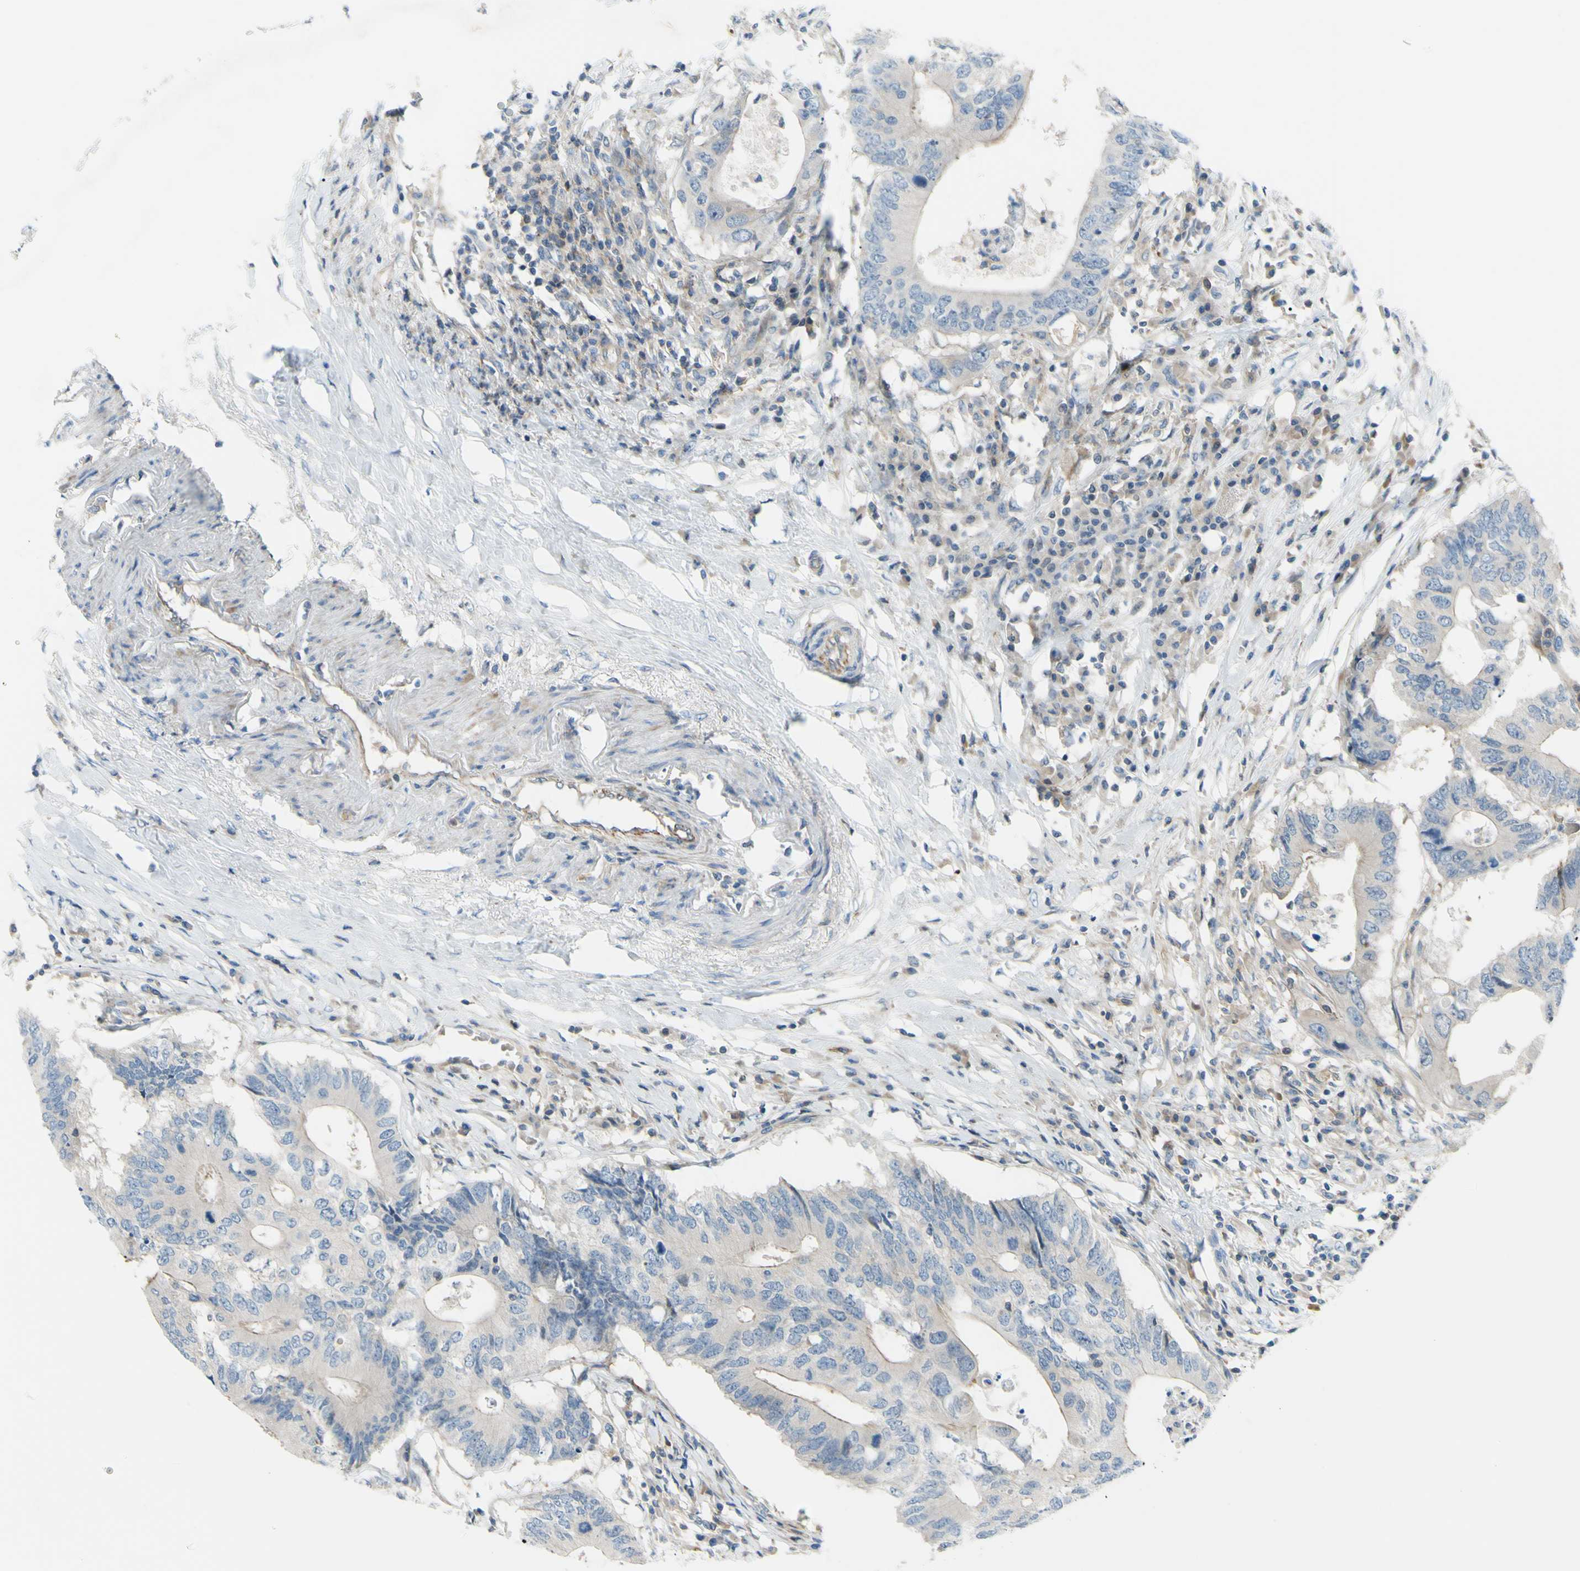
{"staining": {"intensity": "moderate", "quantity": "<25%", "location": "cytoplasmic/membranous"}, "tissue": "colorectal cancer", "cell_type": "Tumor cells", "image_type": "cancer", "snomed": [{"axis": "morphology", "description": "Adenocarcinoma, NOS"}, {"axis": "topography", "description": "Colon"}], "caption": "Protein expression analysis of human colorectal cancer (adenocarcinoma) reveals moderate cytoplasmic/membranous expression in approximately <25% of tumor cells. (Brightfield microscopy of DAB IHC at high magnification).", "gene": "PAK2", "patient": {"sex": "male", "age": 71}}